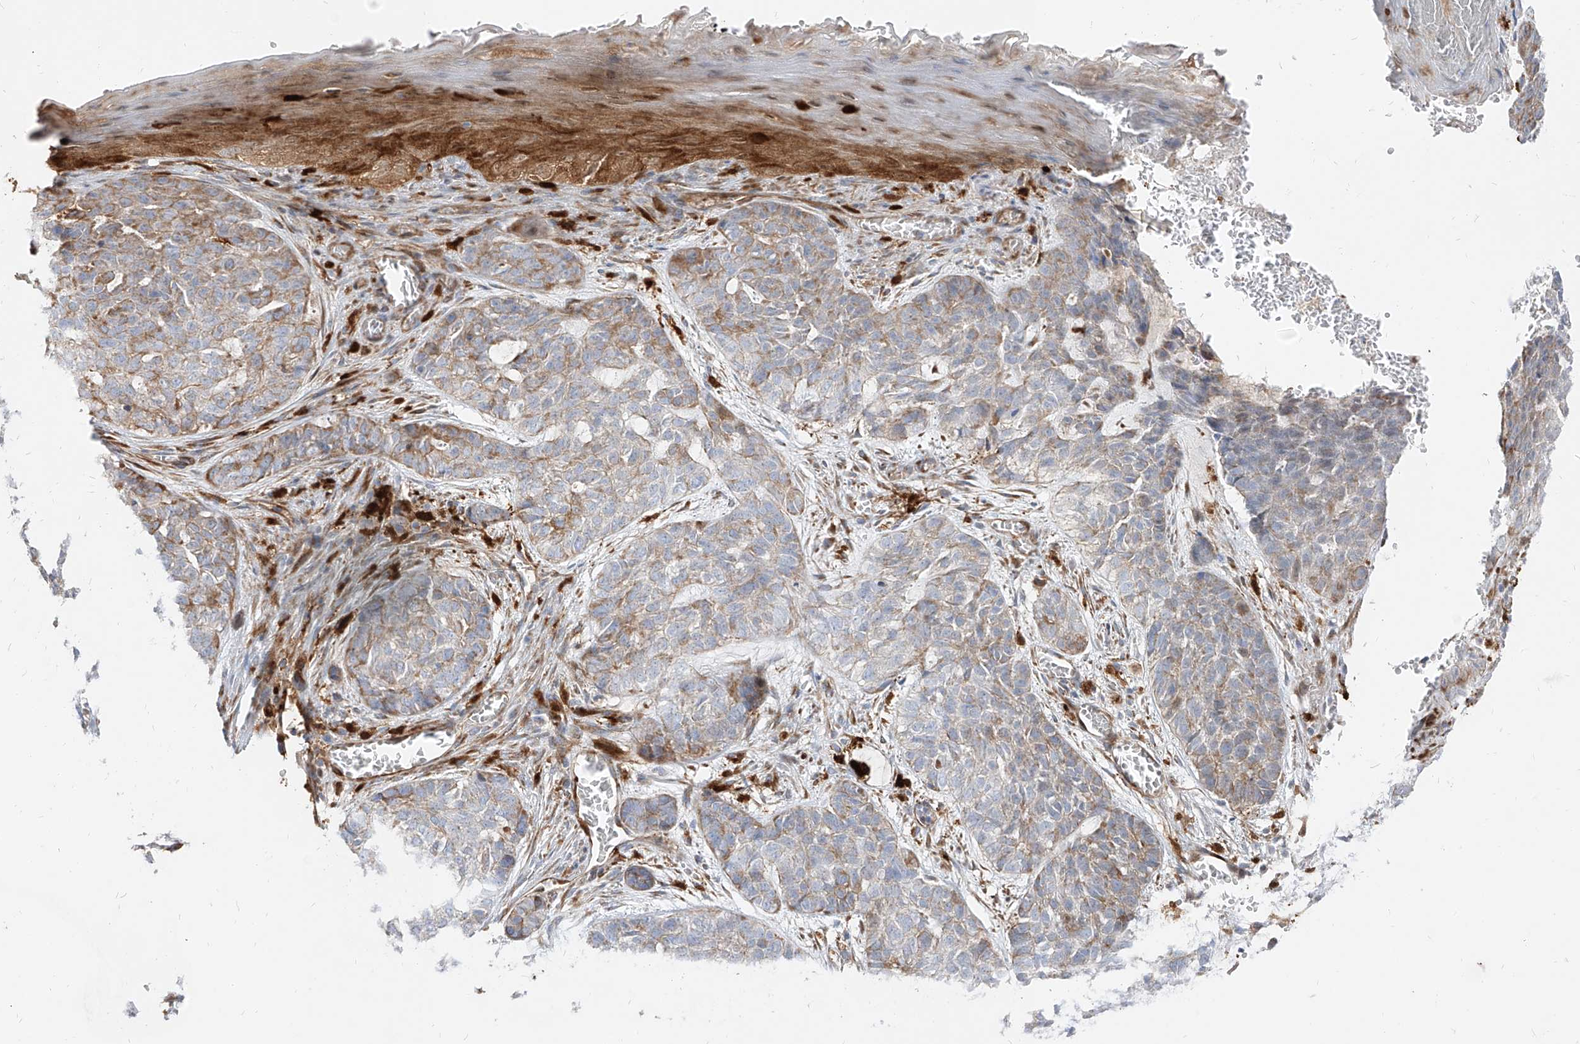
{"staining": {"intensity": "moderate", "quantity": "25%-75%", "location": "cytoplasmic/membranous"}, "tissue": "skin cancer", "cell_type": "Tumor cells", "image_type": "cancer", "snomed": [{"axis": "morphology", "description": "Basal cell carcinoma"}, {"axis": "topography", "description": "Skin"}], "caption": "Immunohistochemistry of human skin basal cell carcinoma demonstrates medium levels of moderate cytoplasmic/membranous positivity in about 25%-75% of tumor cells.", "gene": "KYNU", "patient": {"sex": "female", "age": 64}}